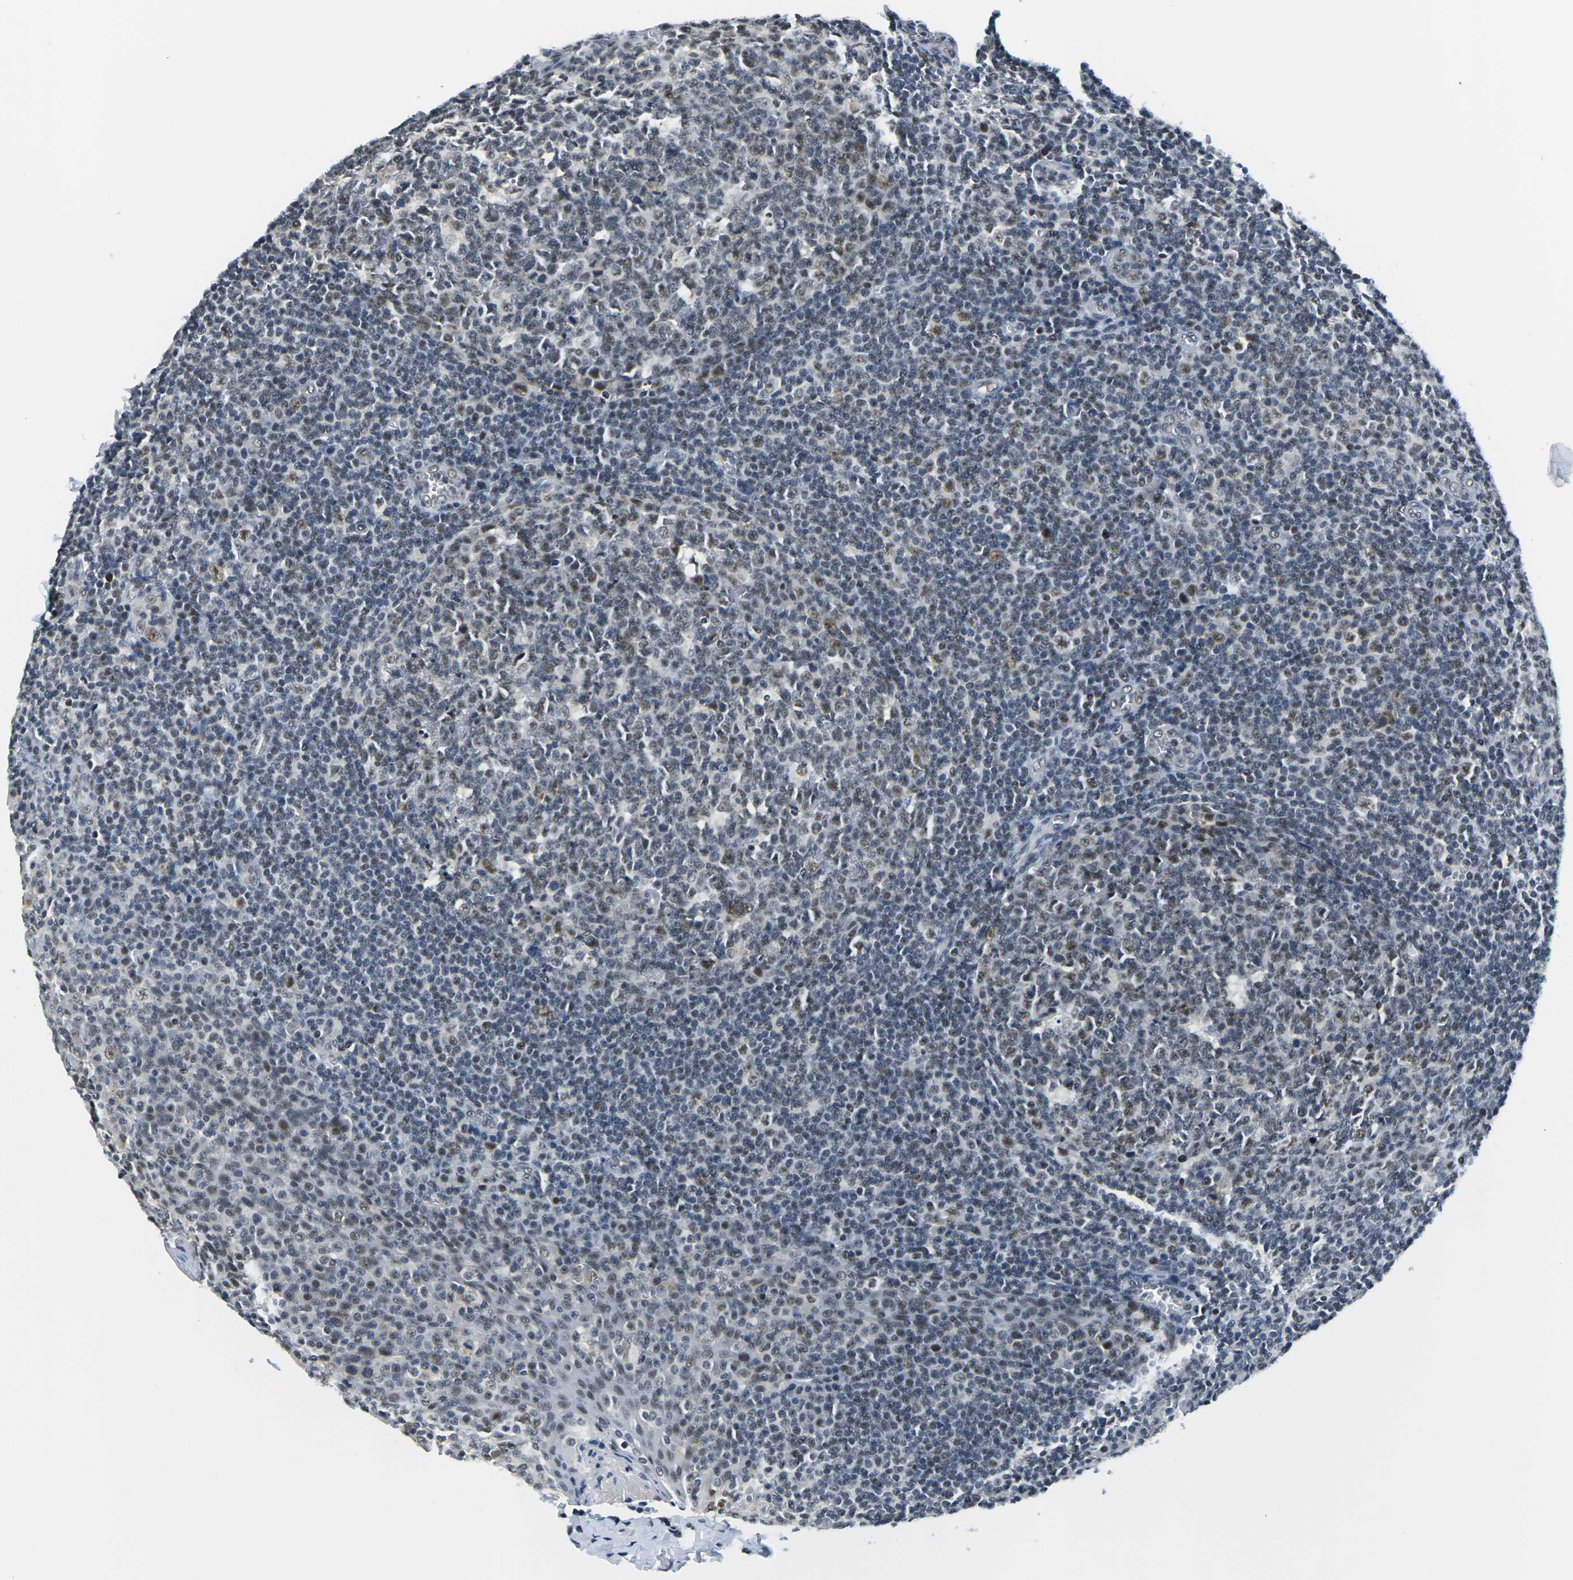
{"staining": {"intensity": "moderate", "quantity": "25%-75%", "location": "nuclear"}, "tissue": "tonsil", "cell_type": "Germinal center cells", "image_type": "normal", "snomed": [{"axis": "morphology", "description": "Normal tissue, NOS"}, {"axis": "topography", "description": "Tonsil"}], "caption": "Immunohistochemistry image of benign tonsil stained for a protein (brown), which exhibits medium levels of moderate nuclear expression in about 25%-75% of germinal center cells.", "gene": "PRPF8", "patient": {"sex": "male", "age": 31}}